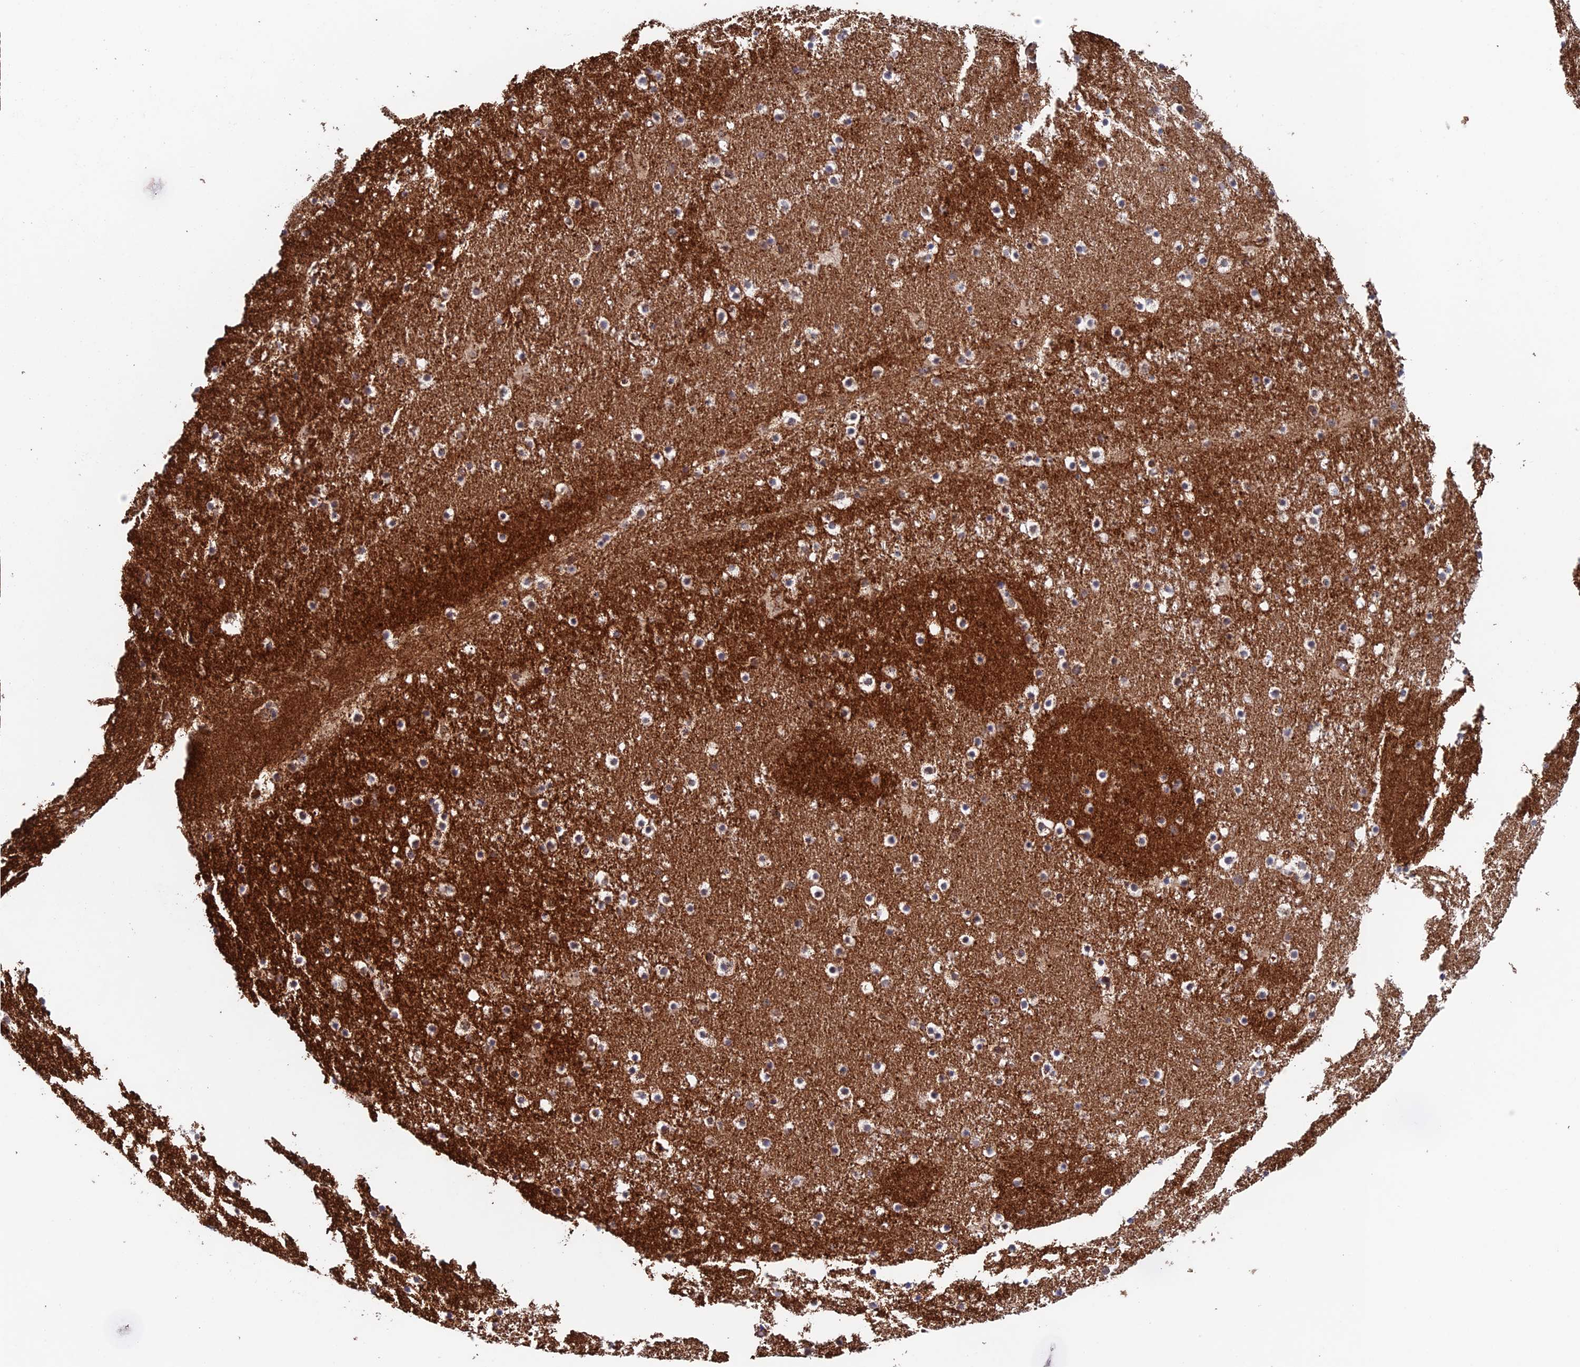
{"staining": {"intensity": "moderate", "quantity": "<25%", "location": "cytoplasmic/membranous"}, "tissue": "caudate", "cell_type": "Glial cells", "image_type": "normal", "snomed": [{"axis": "morphology", "description": "Normal tissue, NOS"}, {"axis": "topography", "description": "Lateral ventricle wall"}], "caption": "This photomicrograph displays immunohistochemistry staining of unremarkable human caudate, with low moderate cytoplasmic/membranous staining in about <25% of glial cells.", "gene": "MRPL1", "patient": {"sex": "male", "age": 45}}